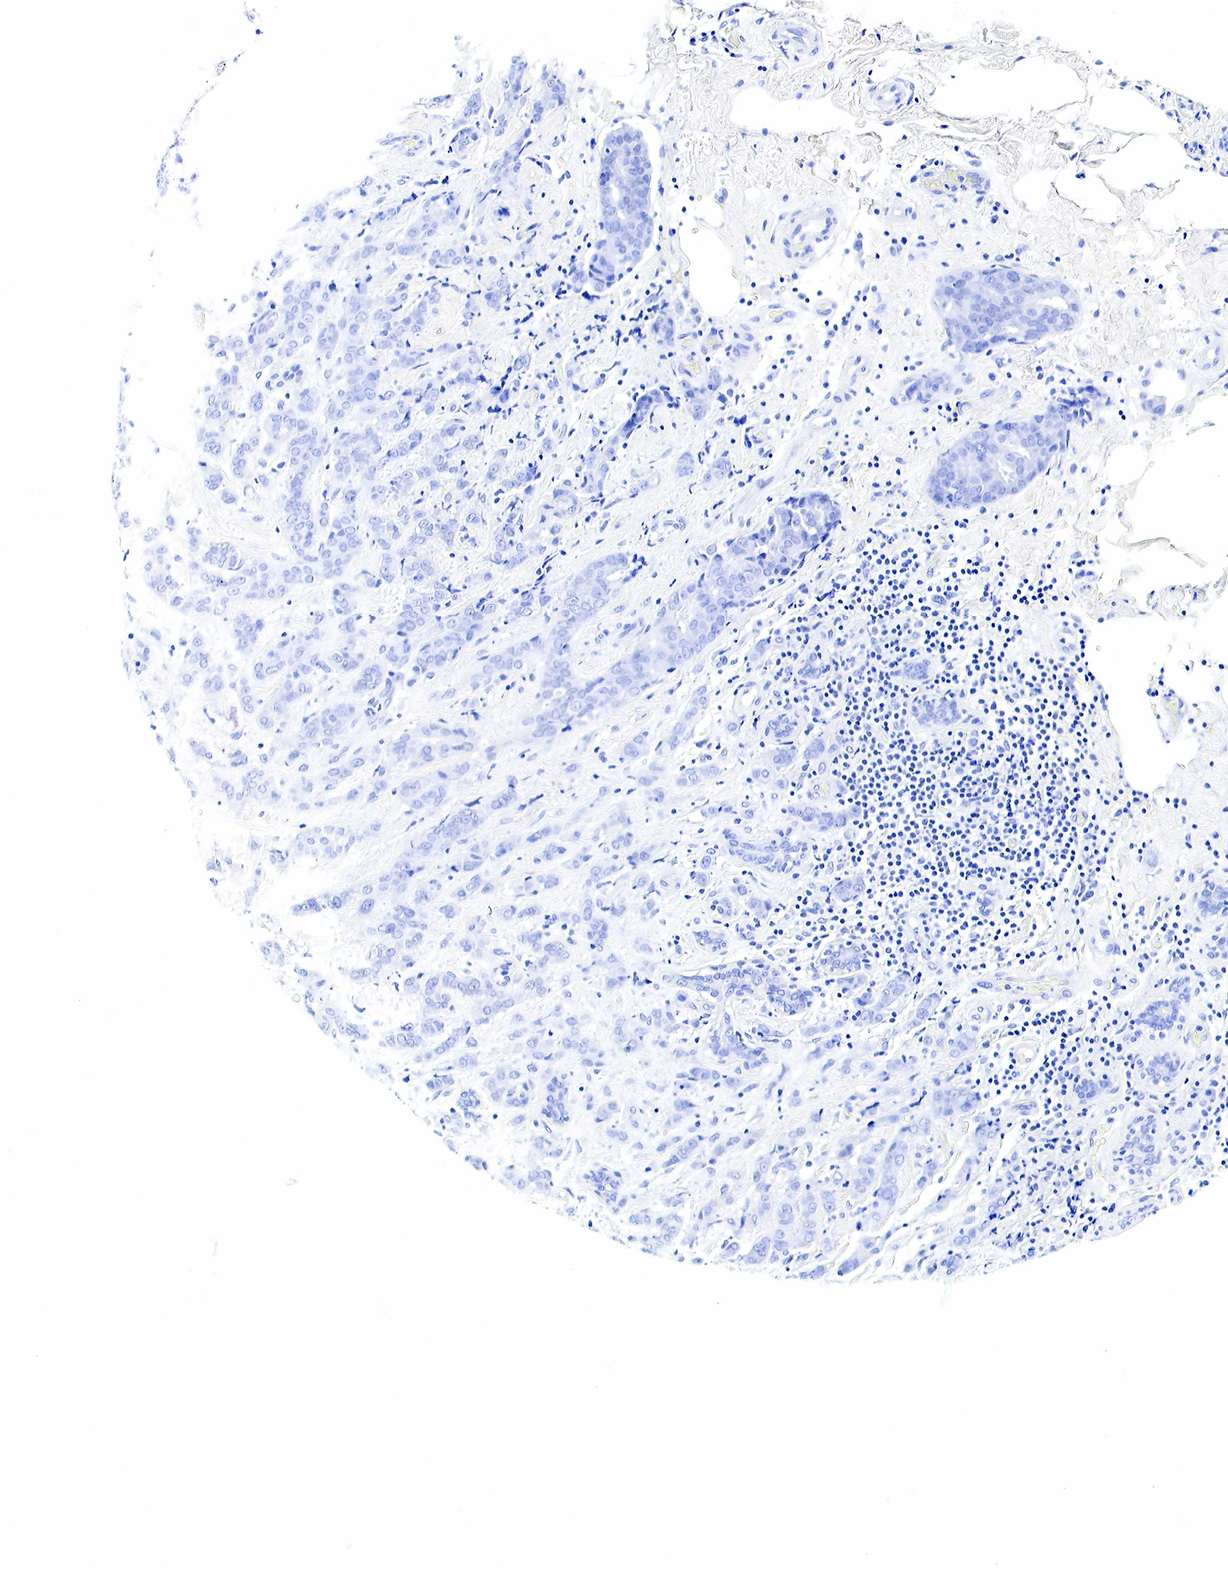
{"staining": {"intensity": "negative", "quantity": "none", "location": "none"}, "tissue": "breast cancer", "cell_type": "Tumor cells", "image_type": "cancer", "snomed": [{"axis": "morphology", "description": "Duct carcinoma"}, {"axis": "topography", "description": "Breast"}], "caption": "An image of breast cancer (invasive ductal carcinoma) stained for a protein displays no brown staining in tumor cells.", "gene": "GAST", "patient": {"sex": "female", "age": 53}}